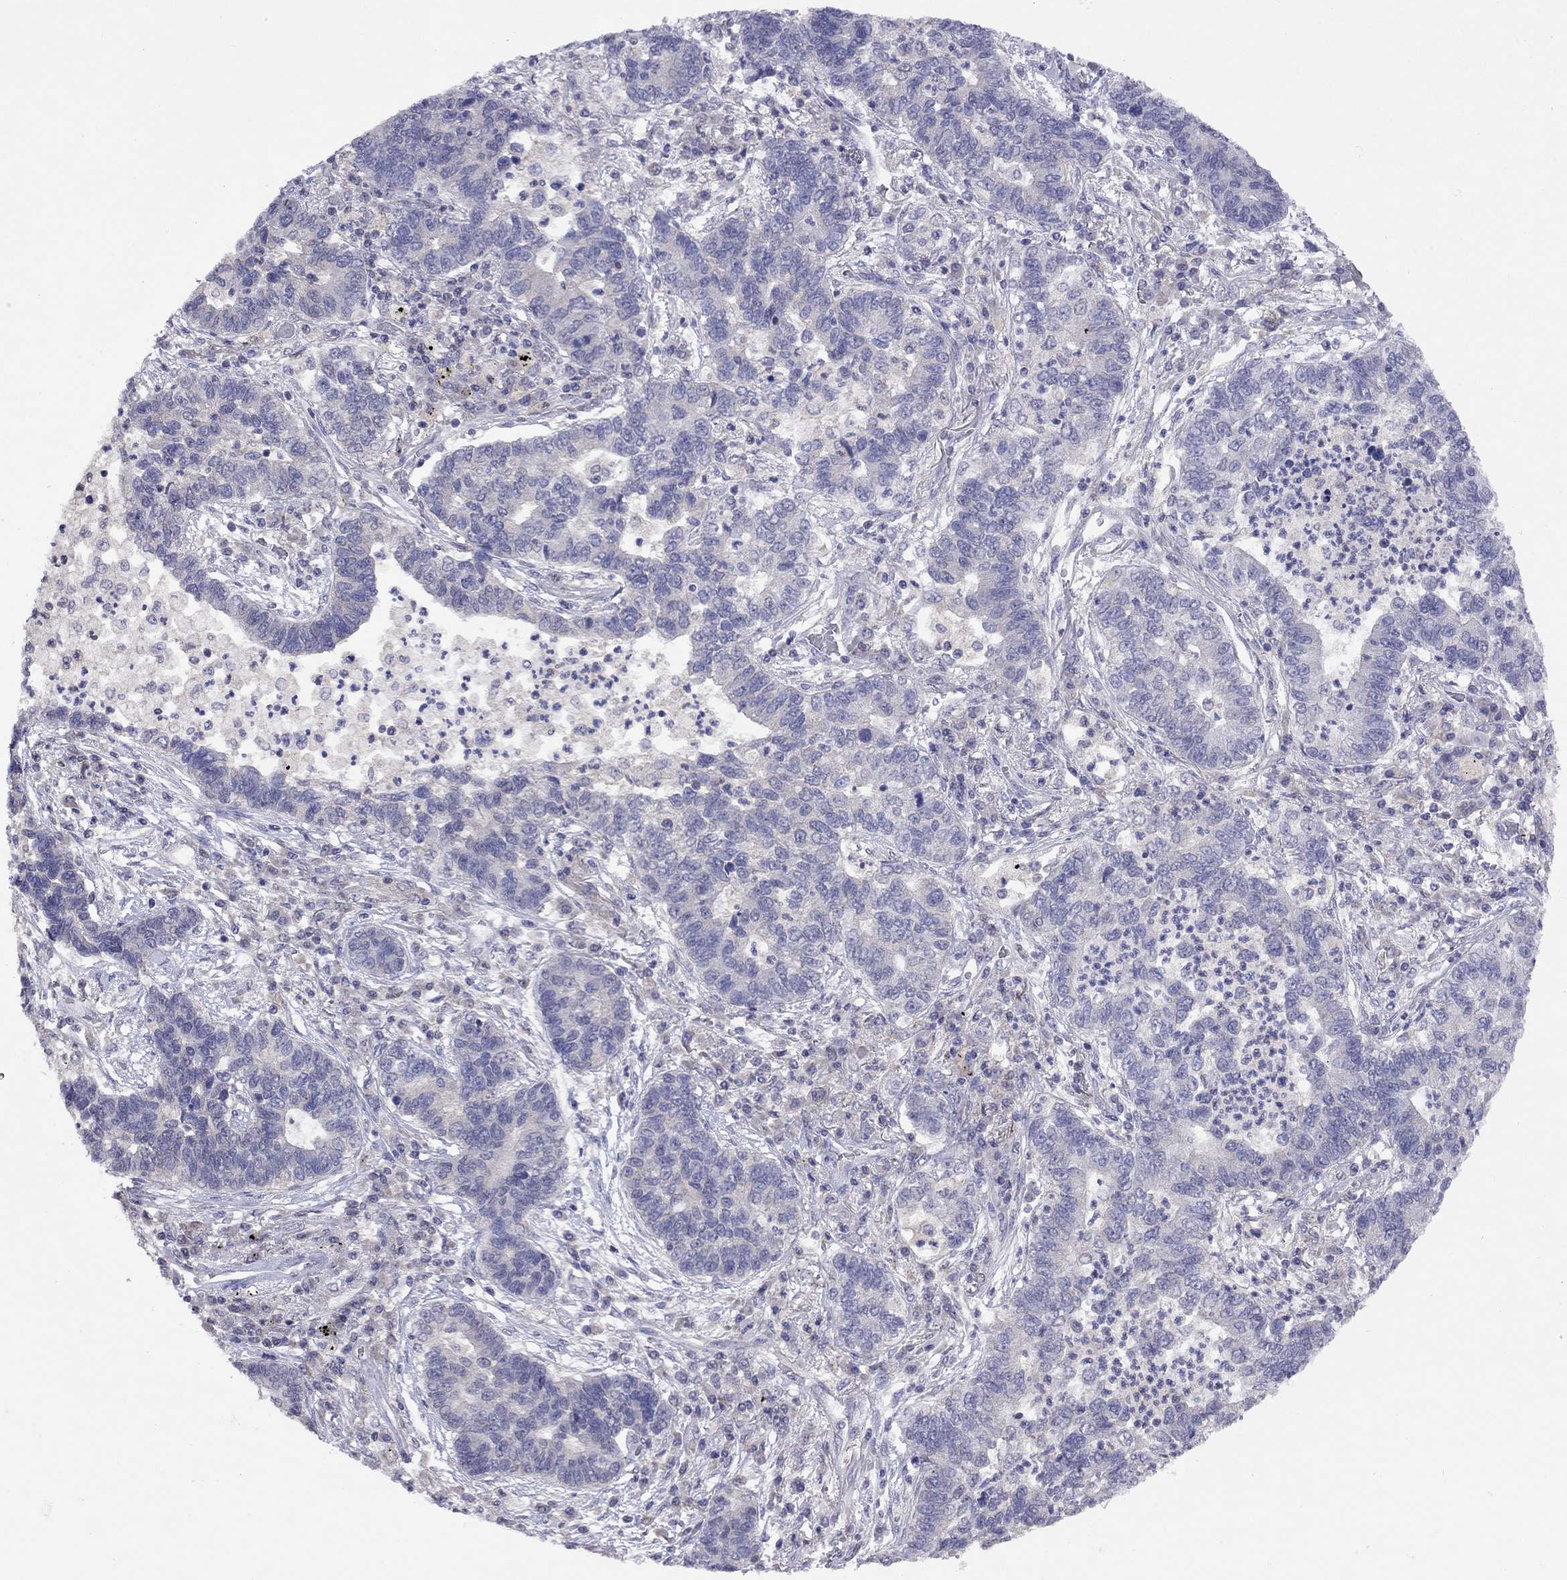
{"staining": {"intensity": "negative", "quantity": "none", "location": "none"}, "tissue": "lung cancer", "cell_type": "Tumor cells", "image_type": "cancer", "snomed": [{"axis": "morphology", "description": "Adenocarcinoma, NOS"}, {"axis": "topography", "description": "Lung"}], "caption": "Immunohistochemistry (IHC) of lung cancer (adenocarcinoma) demonstrates no positivity in tumor cells. (DAB (3,3'-diaminobenzidine) IHC visualized using brightfield microscopy, high magnification).", "gene": "RTP5", "patient": {"sex": "female", "age": 57}}